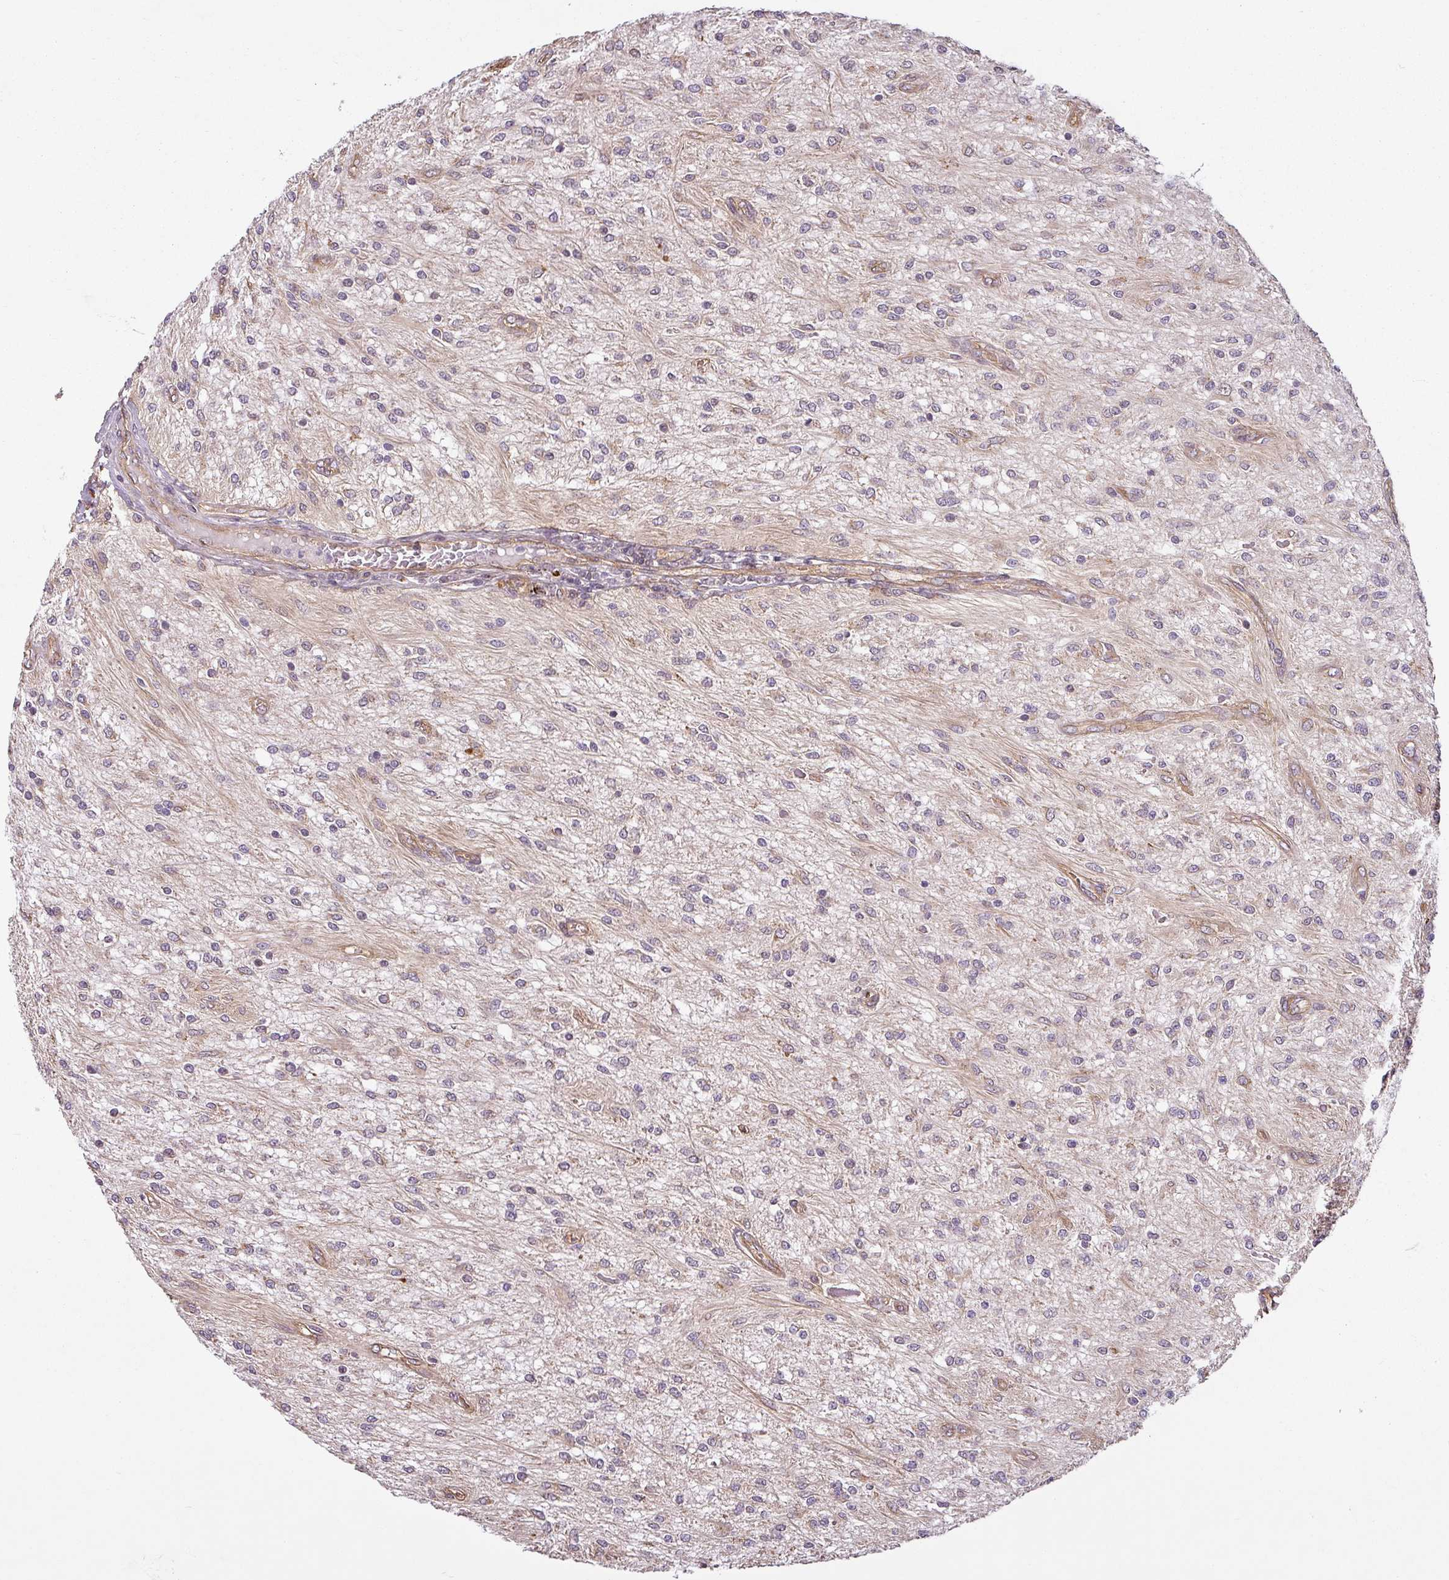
{"staining": {"intensity": "weak", "quantity": "25%-75%", "location": "cytoplasmic/membranous"}, "tissue": "glioma", "cell_type": "Tumor cells", "image_type": "cancer", "snomed": [{"axis": "morphology", "description": "Glioma, malignant, Low grade"}, {"axis": "topography", "description": "Cerebellum"}], "caption": "Immunohistochemistry histopathology image of neoplastic tissue: malignant low-grade glioma stained using immunohistochemistry (IHC) reveals low levels of weak protein expression localized specifically in the cytoplasmic/membranous of tumor cells, appearing as a cytoplasmic/membranous brown color.", "gene": "DIMT1", "patient": {"sex": "female", "age": 14}}